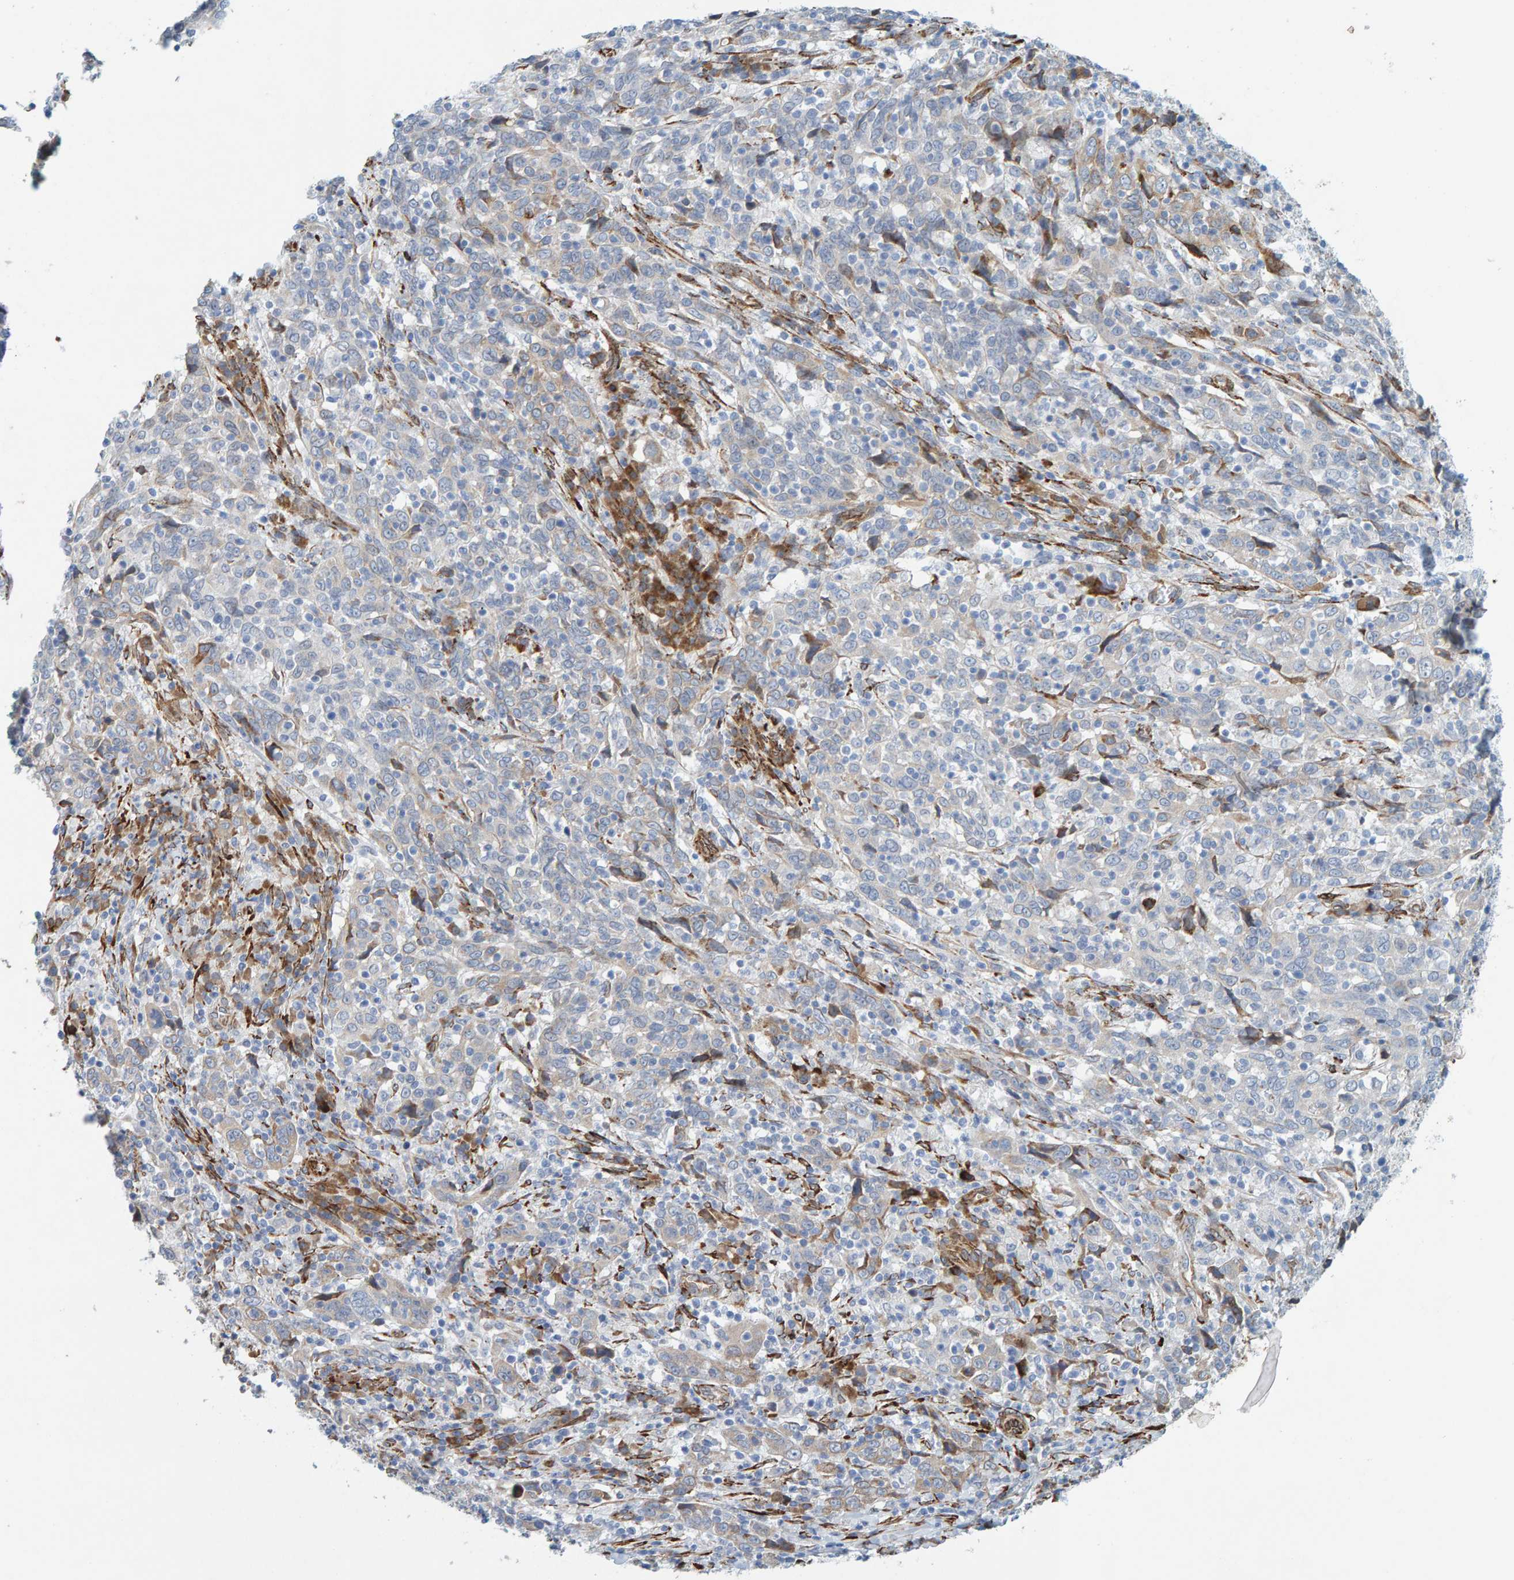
{"staining": {"intensity": "weak", "quantity": "25%-75%", "location": "cytoplasmic/membranous"}, "tissue": "cervical cancer", "cell_type": "Tumor cells", "image_type": "cancer", "snomed": [{"axis": "morphology", "description": "Squamous cell carcinoma, NOS"}, {"axis": "topography", "description": "Cervix"}], "caption": "The micrograph reveals staining of cervical cancer (squamous cell carcinoma), revealing weak cytoplasmic/membranous protein positivity (brown color) within tumor cells. (Brightfield microscopy of DAB IHC at high magnification).", "gene": "MMP16", "patient": {"sex": "female", "age": 46}}